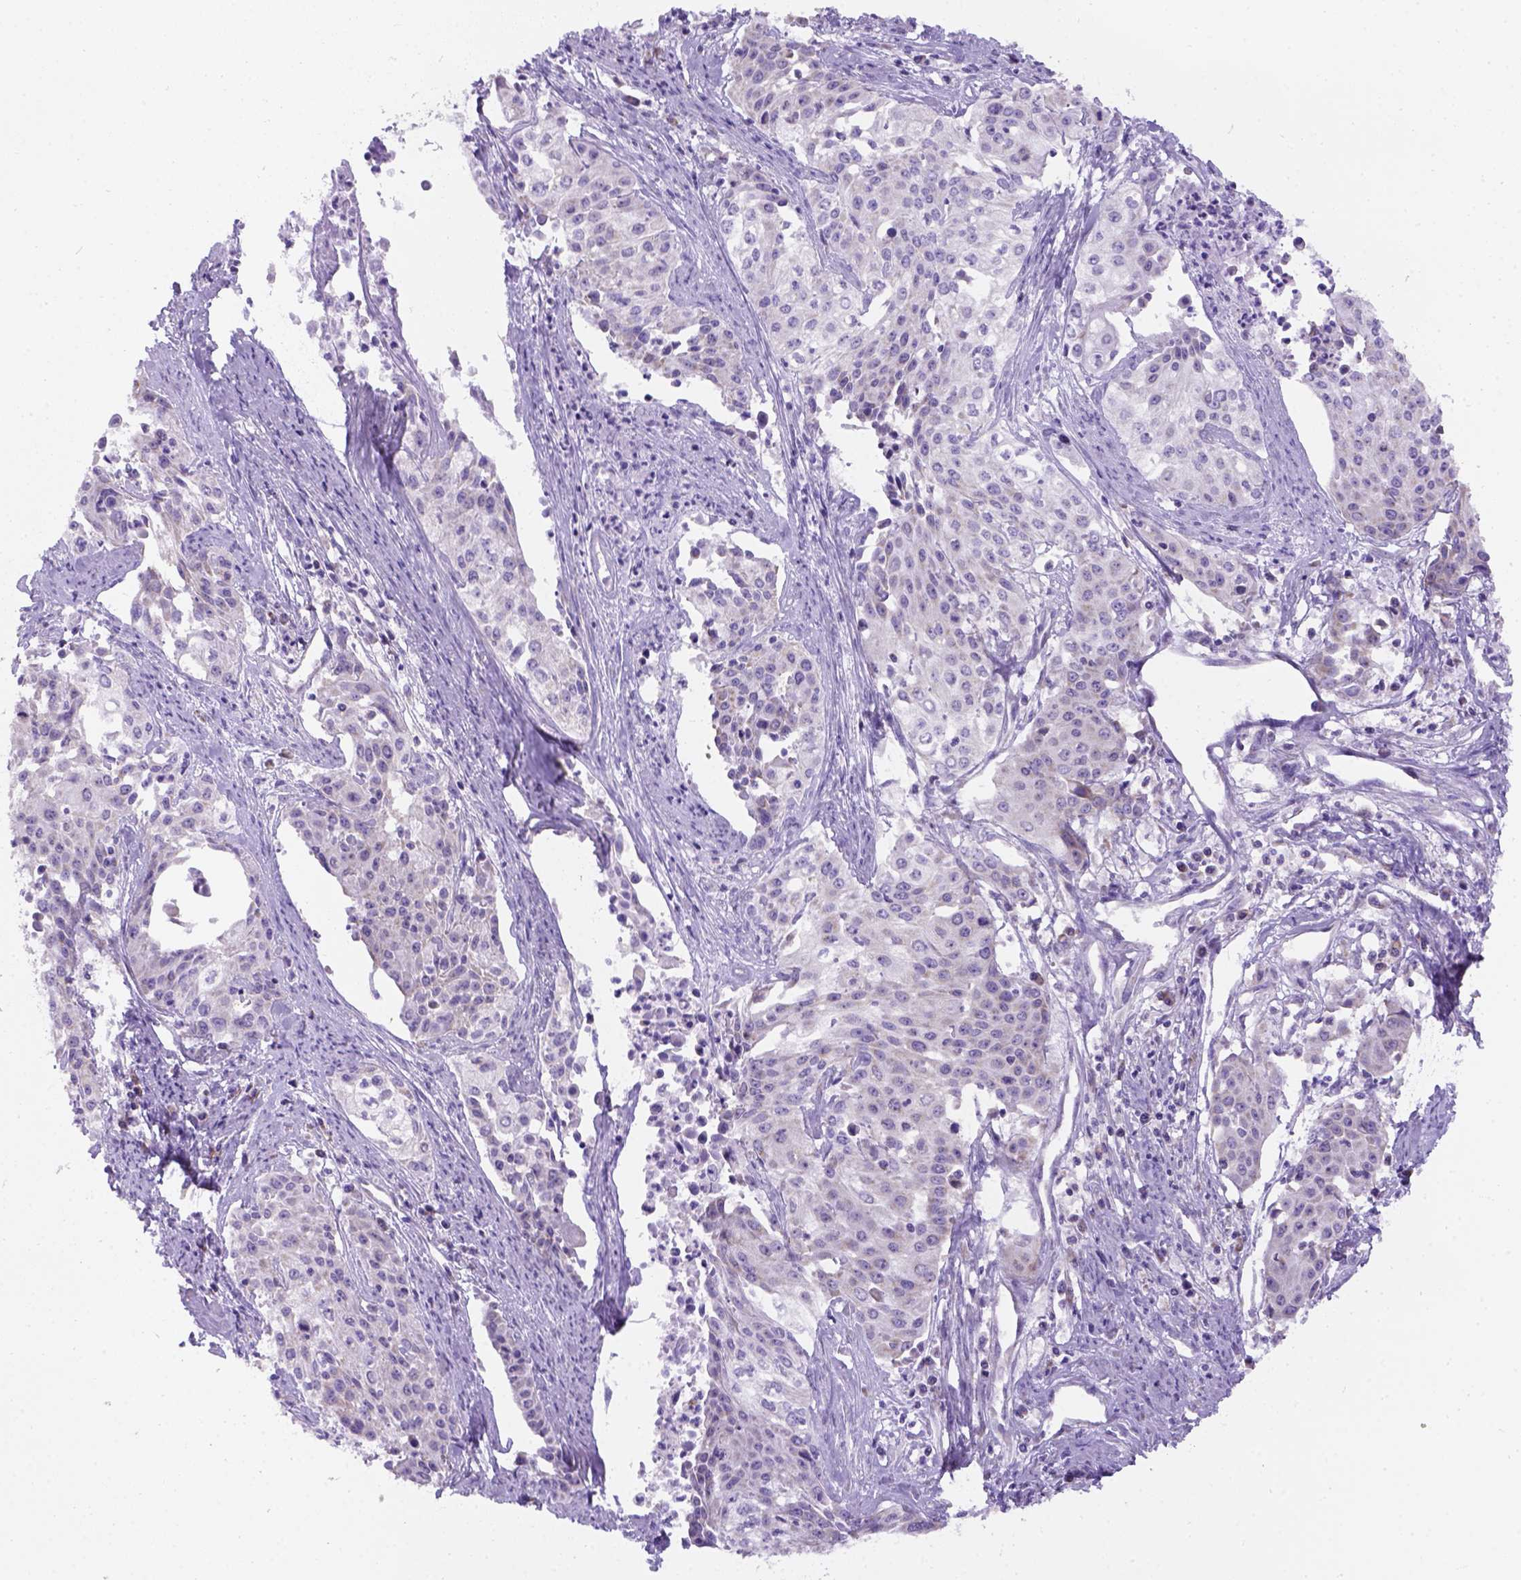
{"staining": {"intensity": "negative", "quantity": "none", "location": "none"}, "tissue": "cervical cancer", "cell_type": "Tumor cells", "image_type": "cancer", "snomed": [{"axis": "morphology", "description": "Squamous cell carcinoma, NOS"}, {"axis": "topography", "description": "Cervix"}], "caption": "Immunohistochemistry (IHC) of human cervical squamous cell carcinoma exhibits no expression in tumor cells.", "gene": "L2HGDH", "patient": {"sex": "female", "age": 39}}